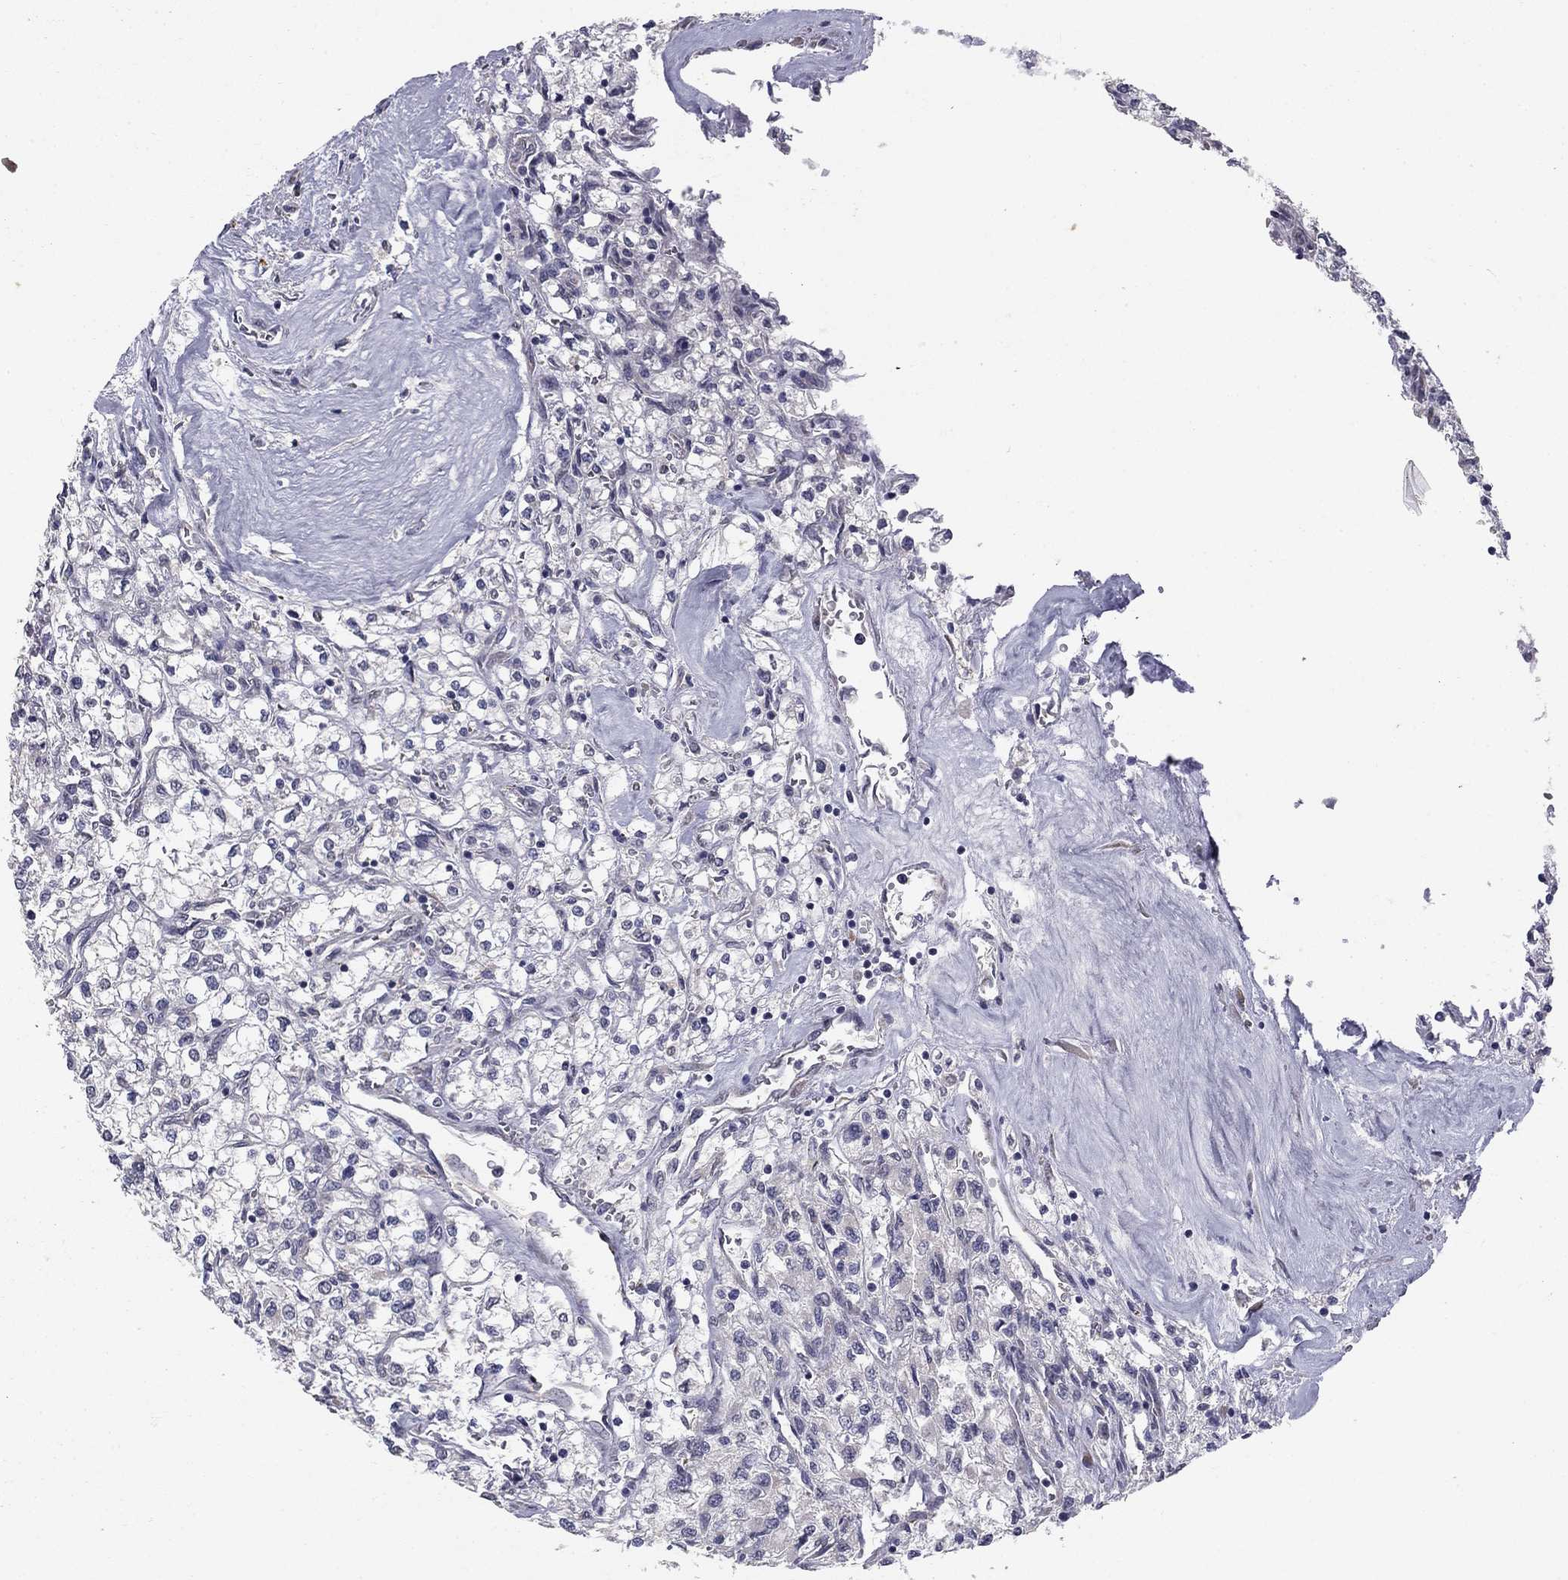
{"staining": {"intensity": "negative", "quantity": "none", "location": "none"}, "tissue": "renal cancer", "cell_type": "Tumor cells", "image_type": "cancer", "snomed": [{"axis": "morphology", "description": "Adenocarcinoma, NOS"}, {"axis": "topography", "description": "Kidney"}], "caption": "High power microscopy histopathology image of an immunohistochemistry (IHC) histopathology image of renal cancer (adenocarcinoma), revealing no significant staining in tumor cells.", "gene": "PRRT2", "patient": {"sex": "male", "age": 80}}